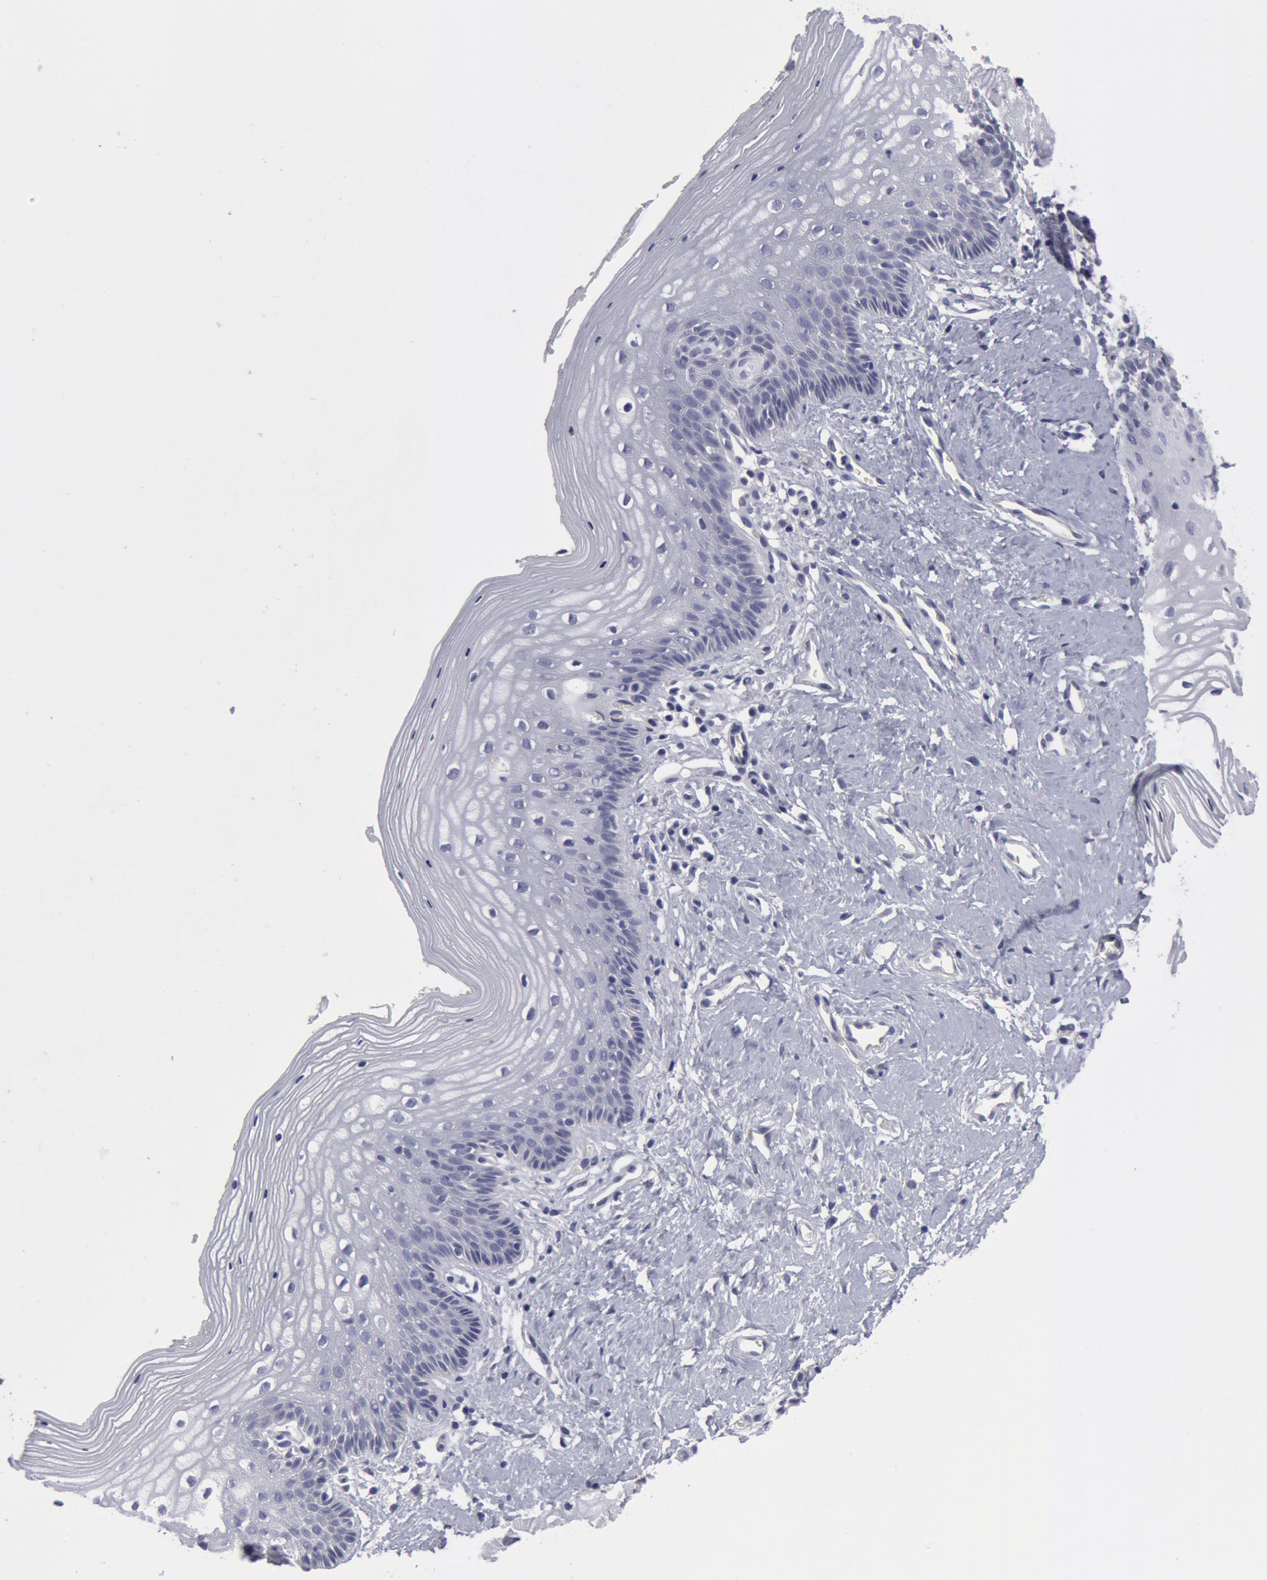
{"staining": {"intensity": "negative", "quantity": "none", "location": "none"}, "tissue": "vagina", "cell_type": "Squamous epithelial cells", "image_type": "normal", "snomed": [{"axis": "morphology", "description": "Normal tissue, NOS"}, {"axis": "topography", "description": "Vagina"}], "caption": "This histopathology image is of normal vagina stained with immunohistochemistry to label a protein in brown with the nuclei are counter-stained blue. There is no staining in squamous epithelial cells. (Stains: DAB IHC with hematoxylin counter stain, Microscopy: brightfield microscopy at high magnification).", "gene": "SMC1B", "patient": {"sex": "female", "age": 46}}